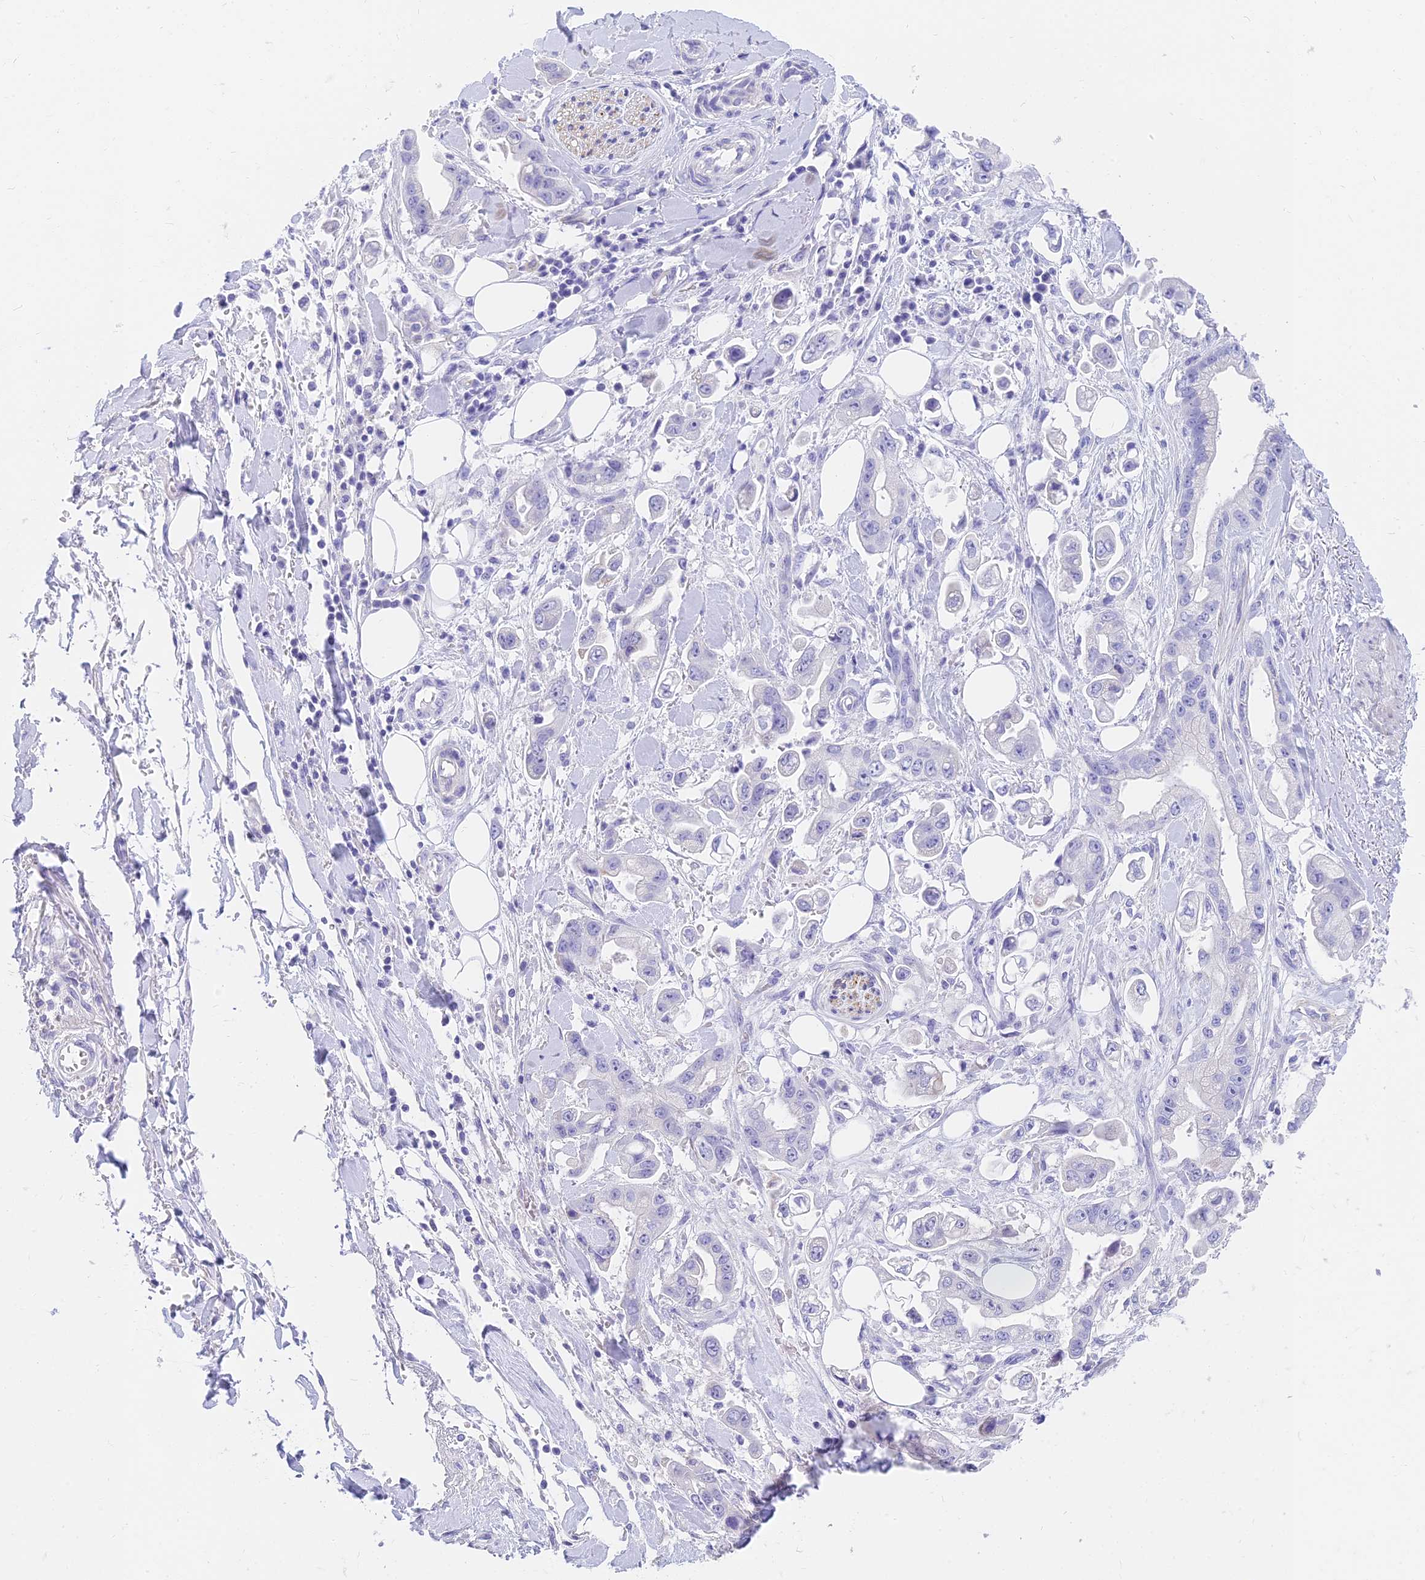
{"staining": {"intensity": "negative", "quantity": "none", "location": "none"}, "tissue": "stomach cancer", "cell_type": "Tumor cells", "image_type": "cancer", "snomed": [{"axis": "morphology", "description": "Adenocarcinoma, NOS"}, {"axis": "topography", "description": "Stomach"}], "caption": "This is a image of immunohistochemistry (IHC) staining of stomach adenocarcinoma, which shows no expression in tumor cells.", "gene": "SLC36A2", "patient": {"sex": "male", "age": 62}}